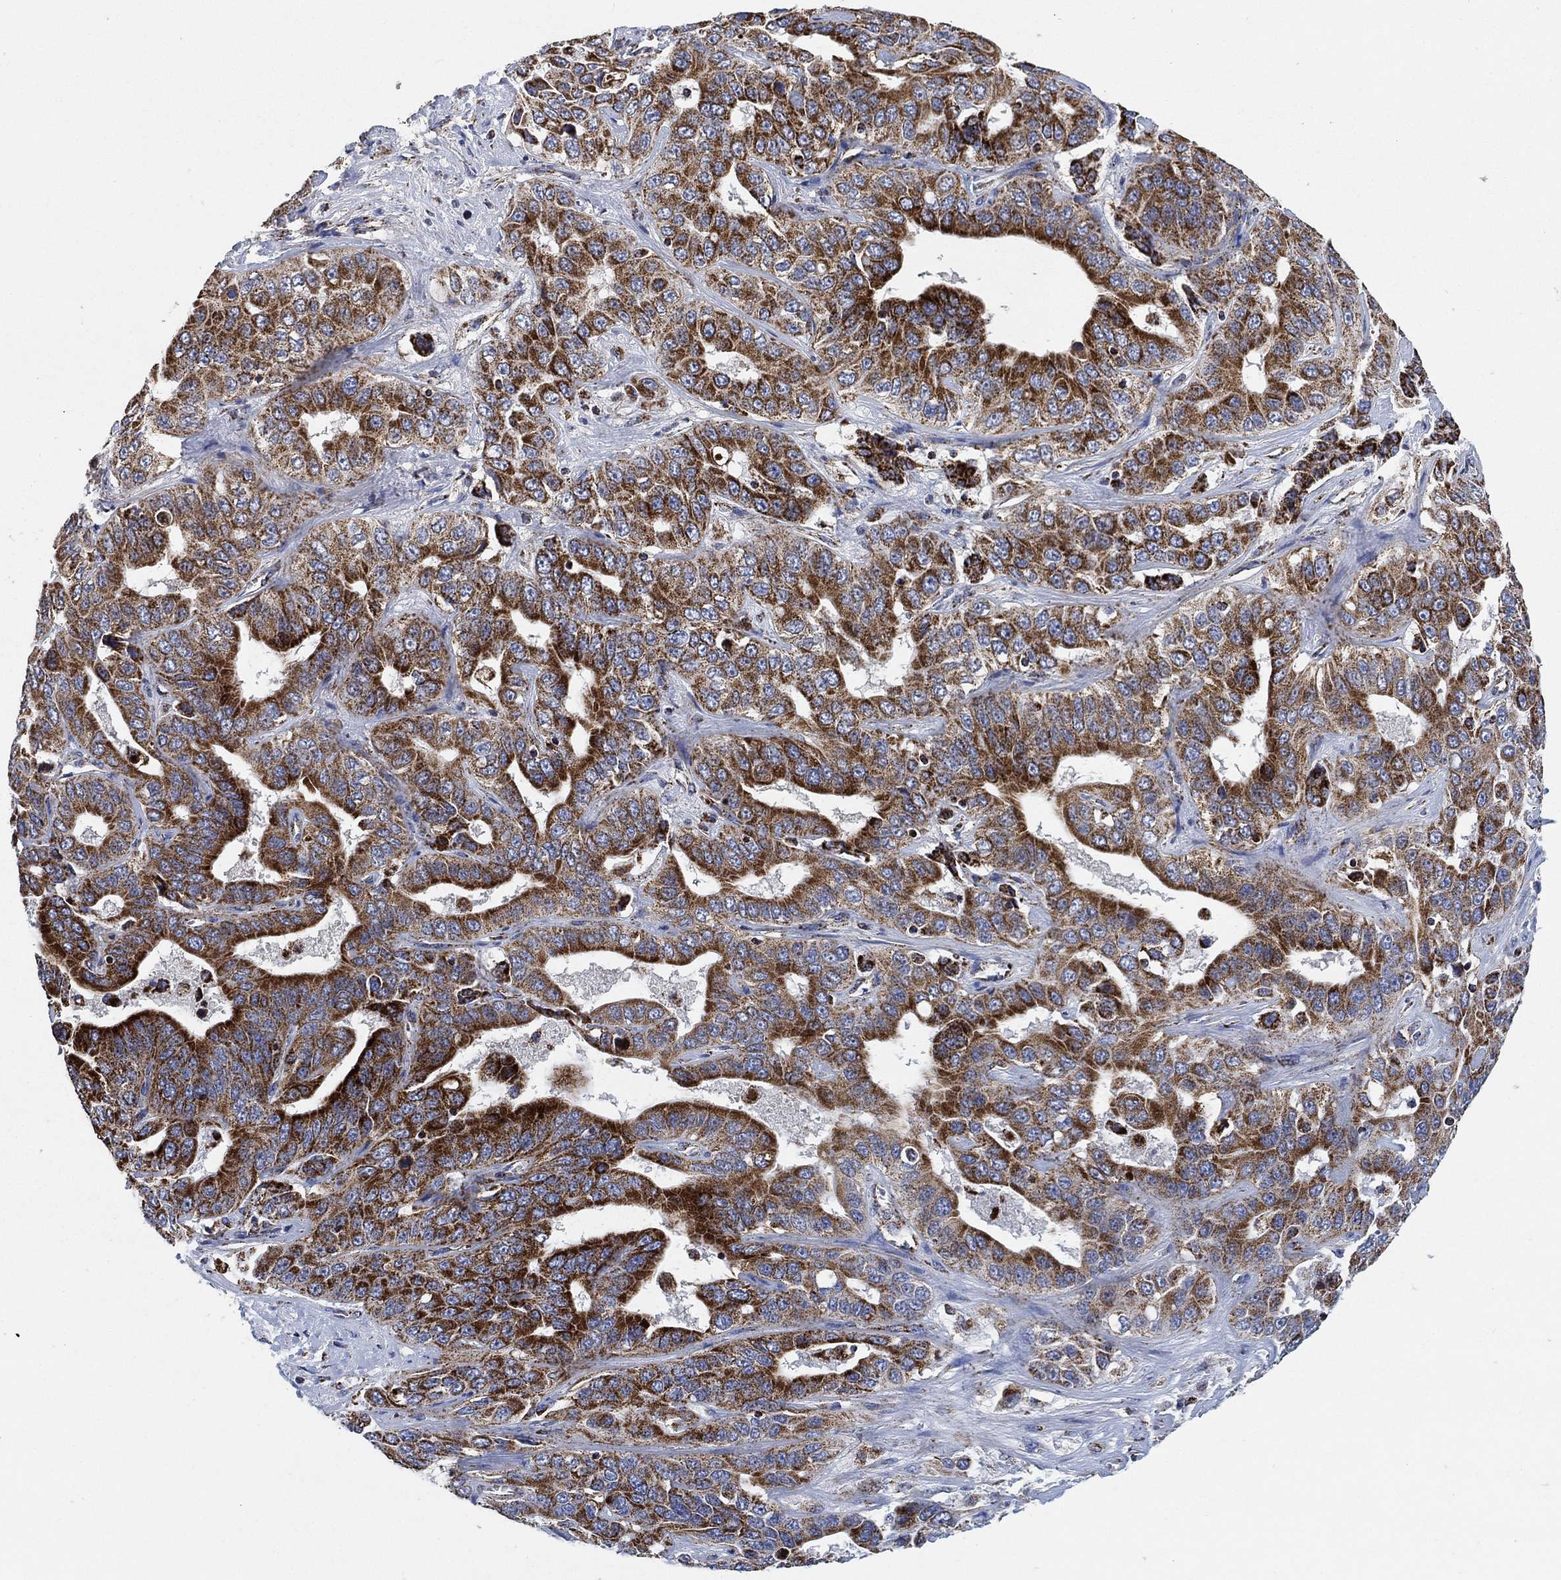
{"staining": {"intensity": "strong", "quantity": ">75%", "location": "cytoplasmic/membranous"}, "tissue": "liver cancer", "cell_type": "Tumor cells", "image_type": "cancer", "snomed": [{"axis": "morphology", "description": "Cholangiocarcinoma"}, {"axis": "topography", "description": "Liver"}], "caption": "Immunohistochemistry (IHC) image of neoplastic tissue: liver cholangiocarcinoma stained using immunohistochemistry reveals high levels of strong protein expression localized specifically in the cytoplasmic/membranous of tumor cells, appearing as a cytoplasmic/membranous brown color.", "gene": "NDUFS3", "patient": {"sex": "female", "age": 52}}